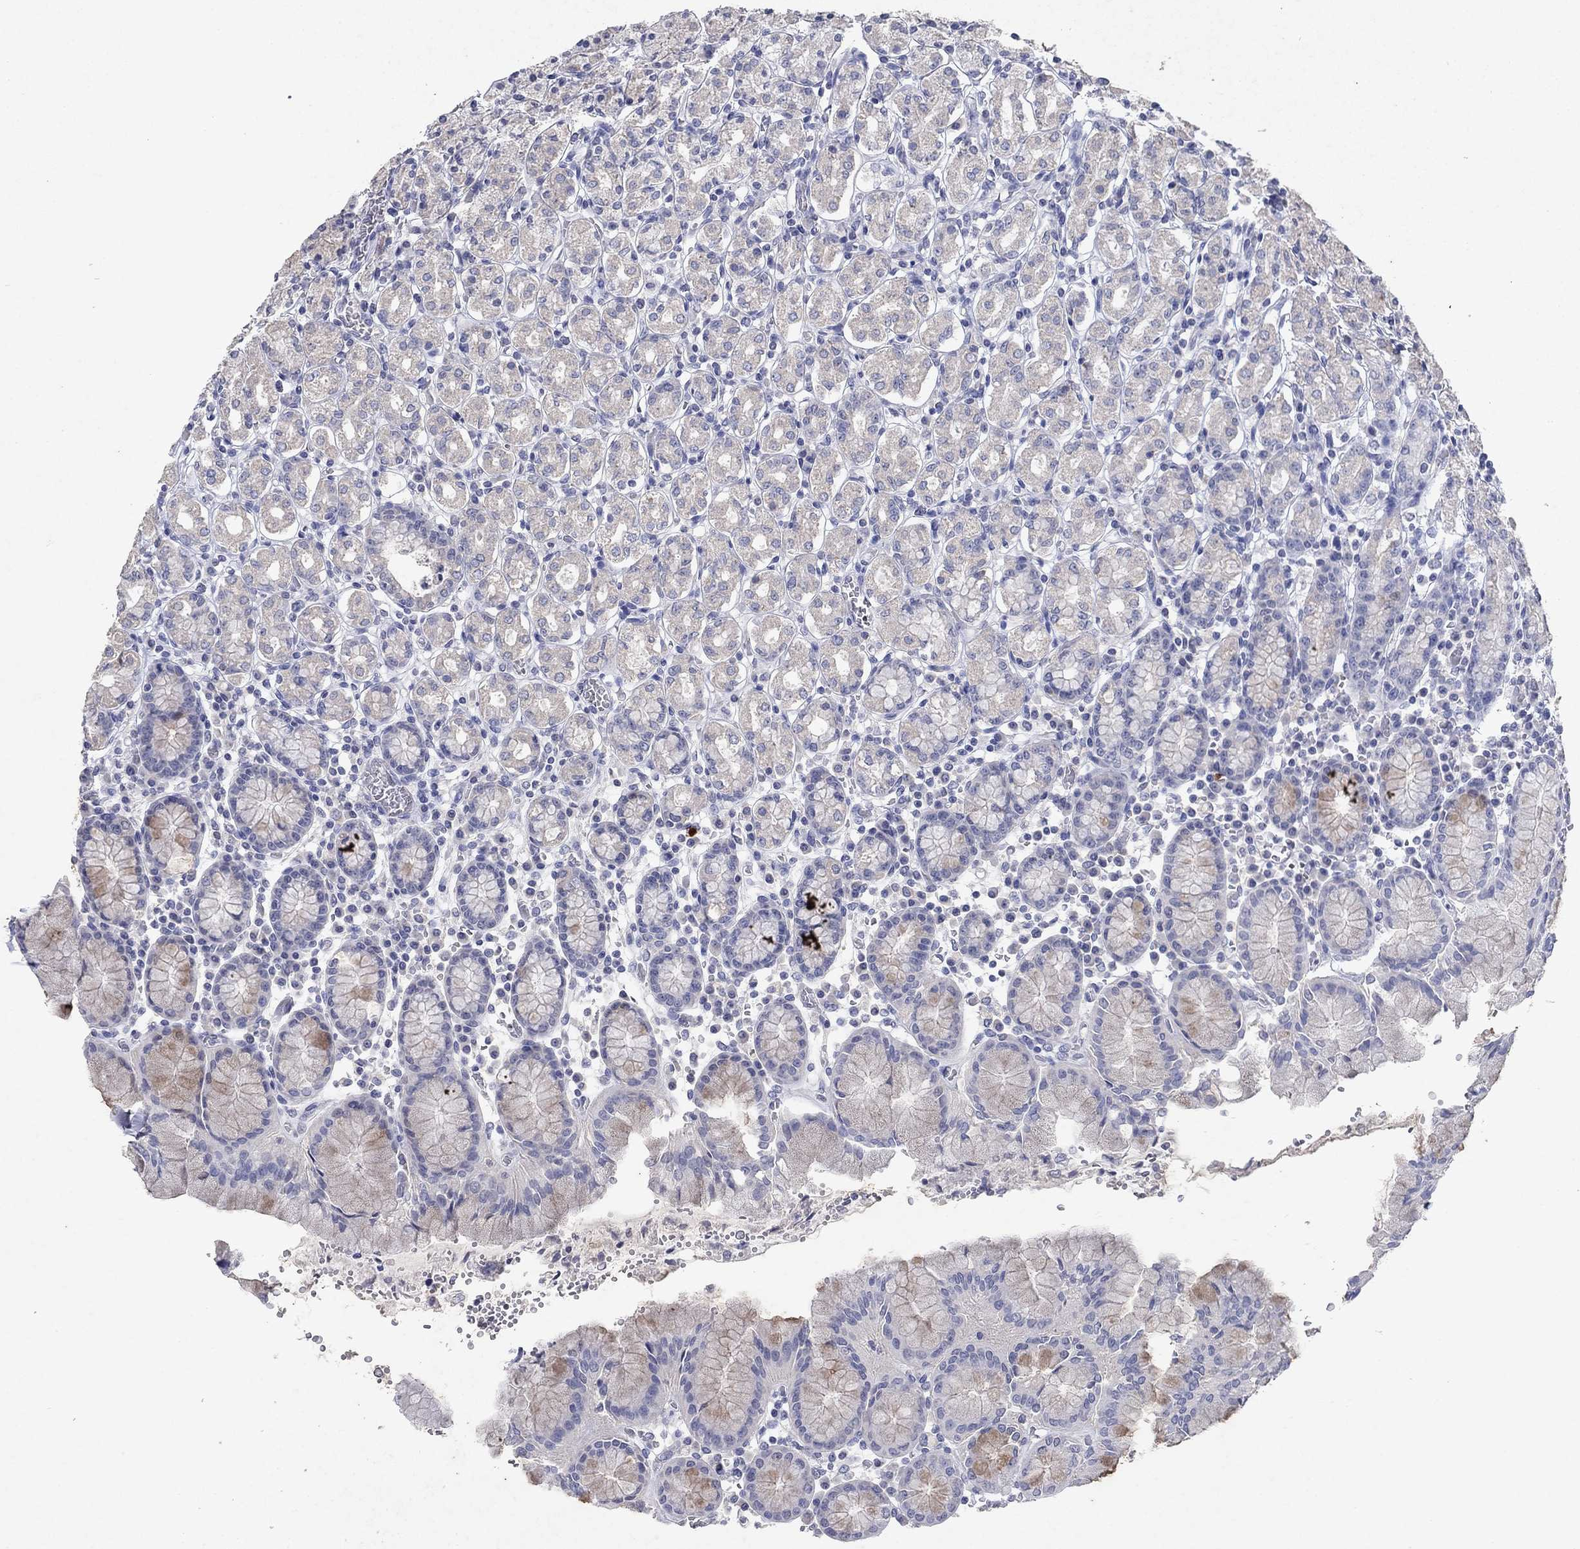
{"staining": {"intensity": "weak", "quantity": "<25%", "location": "cytoplasmic/membranous"}, "tissue": "stomach", "cell_type": "Glandular cells", "image_type": "normal", "snomed": [{"axis": "morphology", "description": "Normal tissue, NOS"}, {"axis": "topography", "description": "Stomach, upper"}, {"axis": "topography", "description": "Stomach"}], "caption": "A micrograph of human stomach is negative for staining in glandular cells. Nuclei are stained in blue.", "gene": "KRT40", "patient": {"sex": "male", "age": 62}}